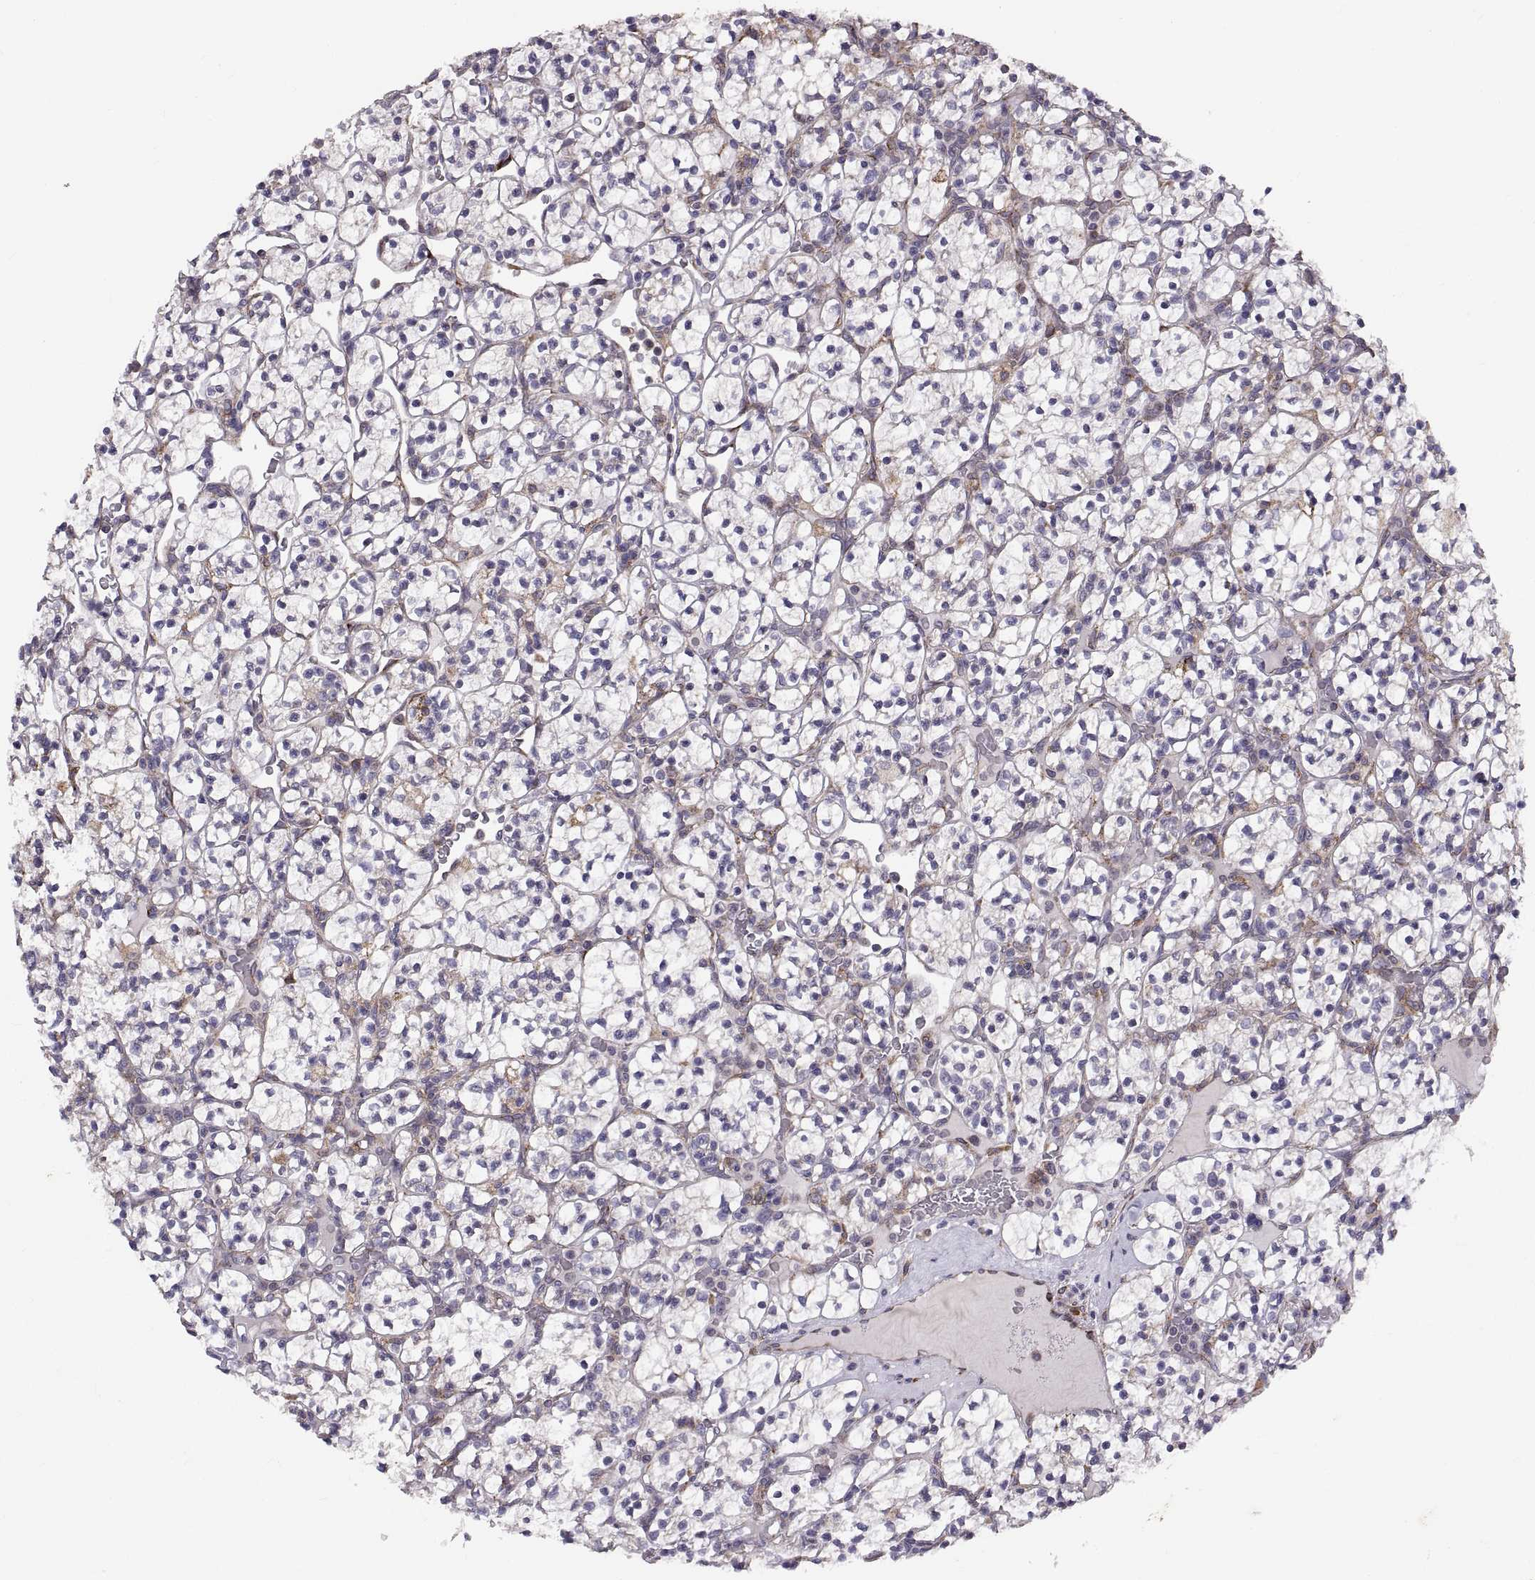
{"staining": {"intensity": "negative", "quantity": "none", "location": "none"}, "tissue": "renal cancer", "cell_type": "Tumor cells", "image_type": "cancer", "snomed": [{"axis": "morphology", "description": "Adenocarcinoma, NOS"}, {"axis": "topography", "description": "Kidney"}], "caption": "This is an IHC micrograph of human renal cancer (adenocarcinoma). There is no expression in tumor cells.", "gene": "PLEKHB2", "patient": {"sex": "female", "age": 89}}